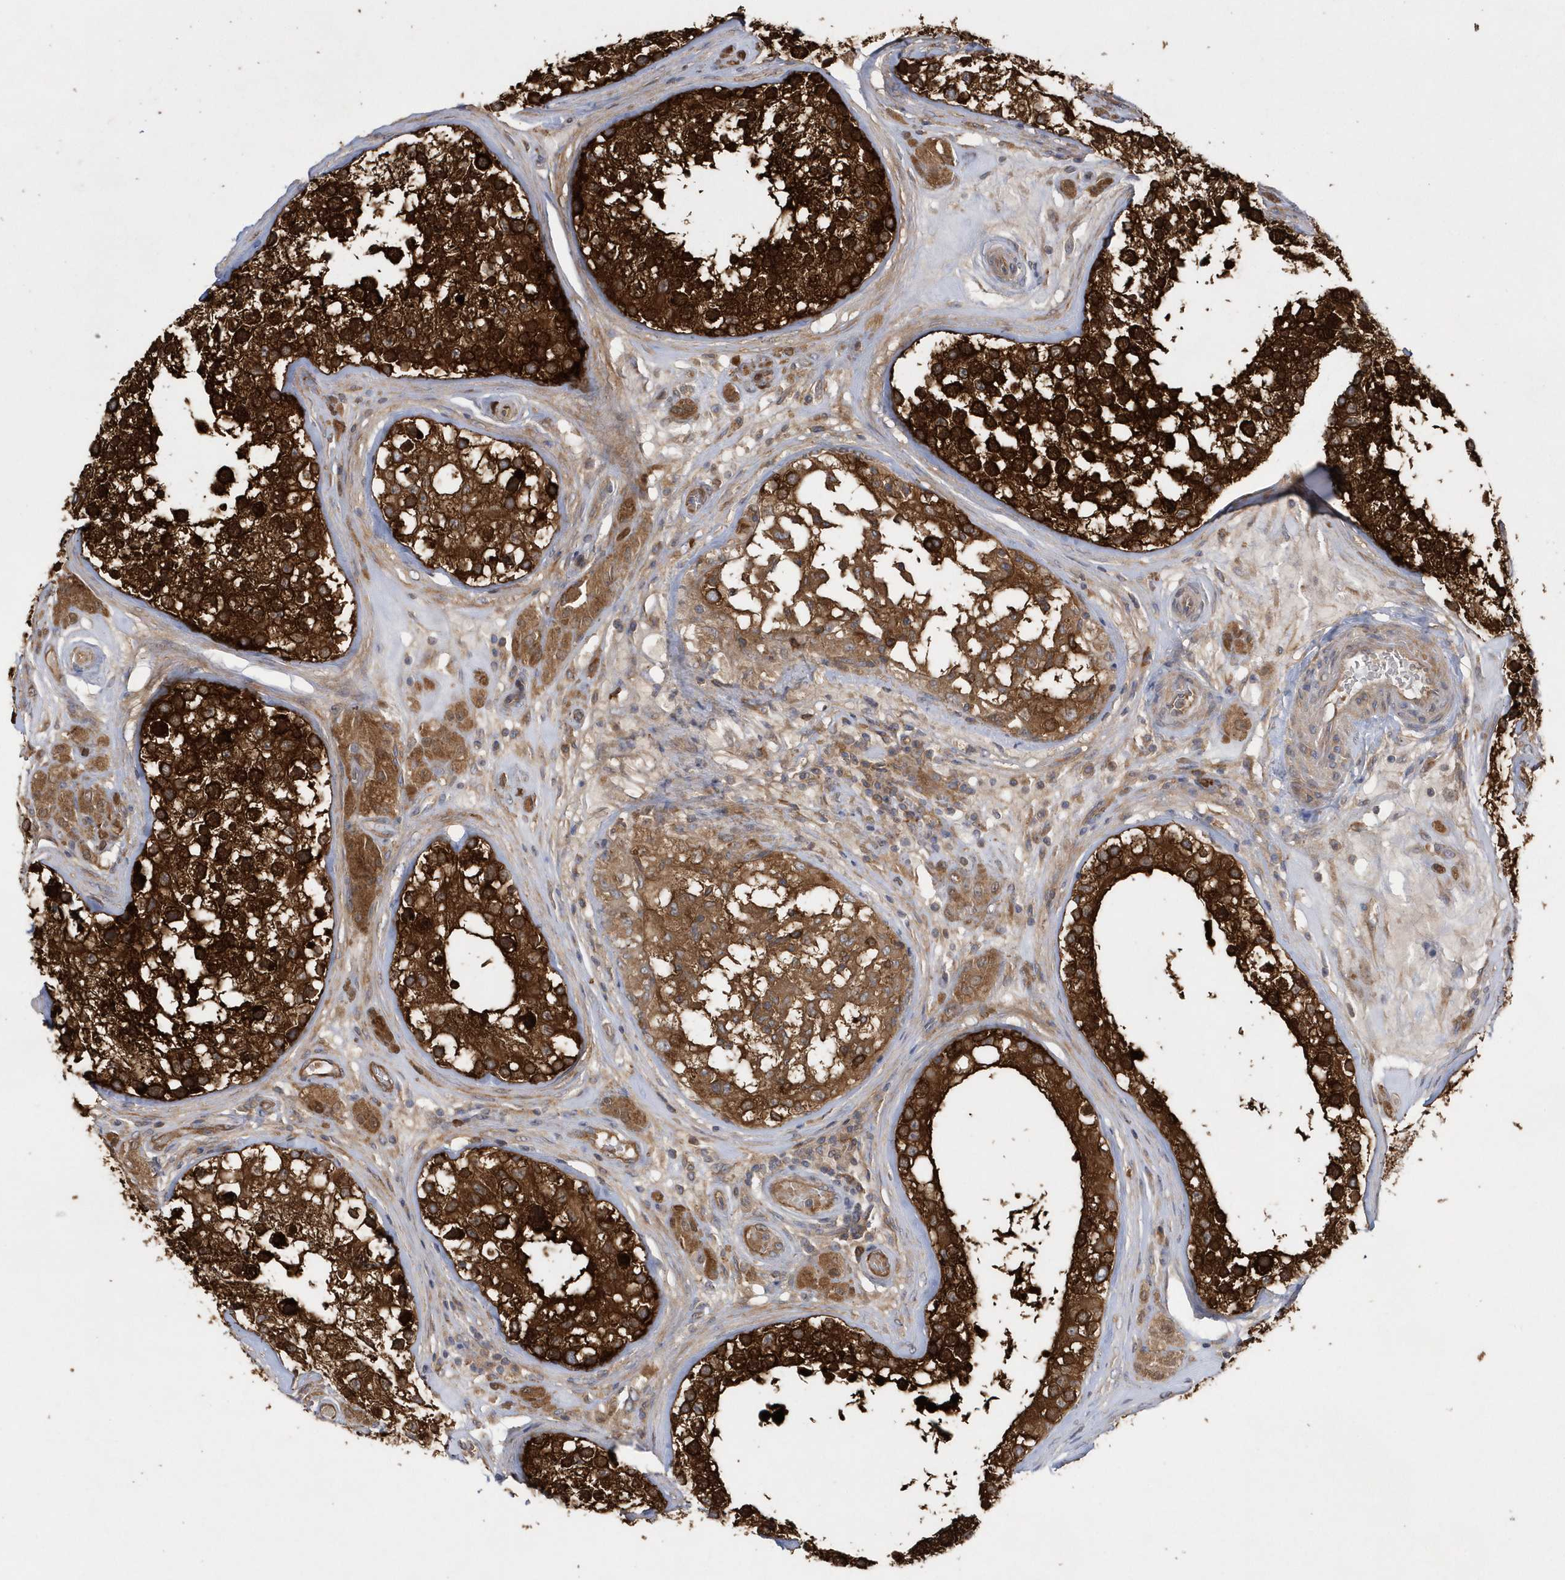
{"staining": {"intensity": "strong", "quantity": ">75%", "location": "cytoplasmic/membranous,nuclear"}, "tissue": "testis", "cell_type": "Cells in seminiferous ducts", "image_type": "normal", "snomed": [{"axis": "morphology", "description": "Normal tissue, NOS"}, {"axis": "topography", "description": "Testis"}], "caption": "This histopathology image exhibits benign testis stained with IHC to label a protein in brown. The cytoplasmic/membranous,nuclear of cells in seminiferous ducts show strong positivity for the protein. Nuclei are counter-stained blue.", "gene": "PAICS", "patient": {"sex": "male", "age": 46}}